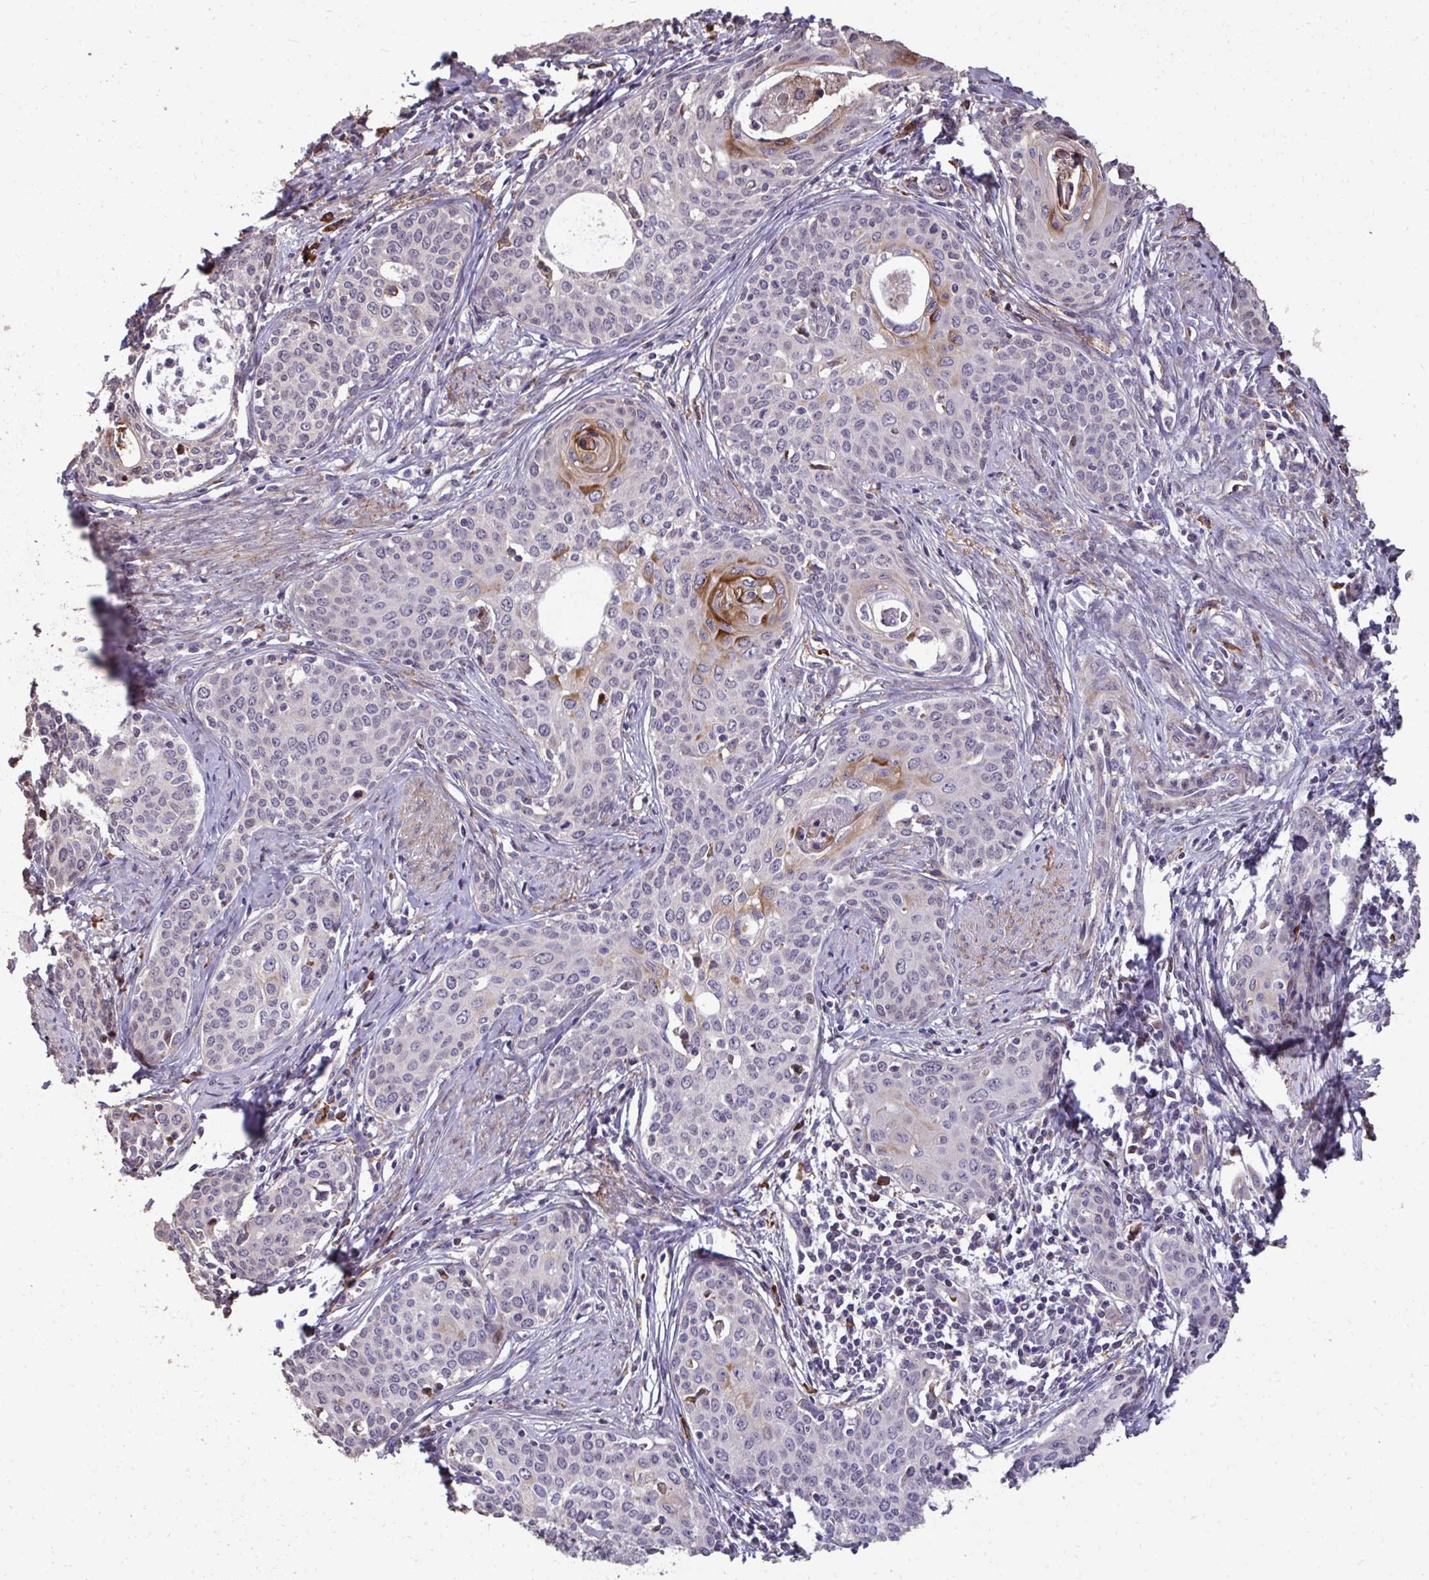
{"staining": {"intensity": "weak", "quantity": "25%-75%", "location": "cytoplasmic/membranous"}, "tissue": "cervical cancer", "cell_type": "Tumor cells", "image_type": "cancer", "snomed": [{"axis": "morphology", "description": "Squamous cell carcinoma, NOS"}, {"axis": "morphology", "description": "Adenocarcinoma, NOS"}, {"axis": "topography", "description": "Cervix"}], "caption": "Human adenocarcinoma (cervical) stained with a brown dye exhibits weak cytoplasmic/membranous positive expression in about 25%-75% of tumor cells.", "gene": "FIBCD1", "patient": {"sex": "female", "age": 52}}